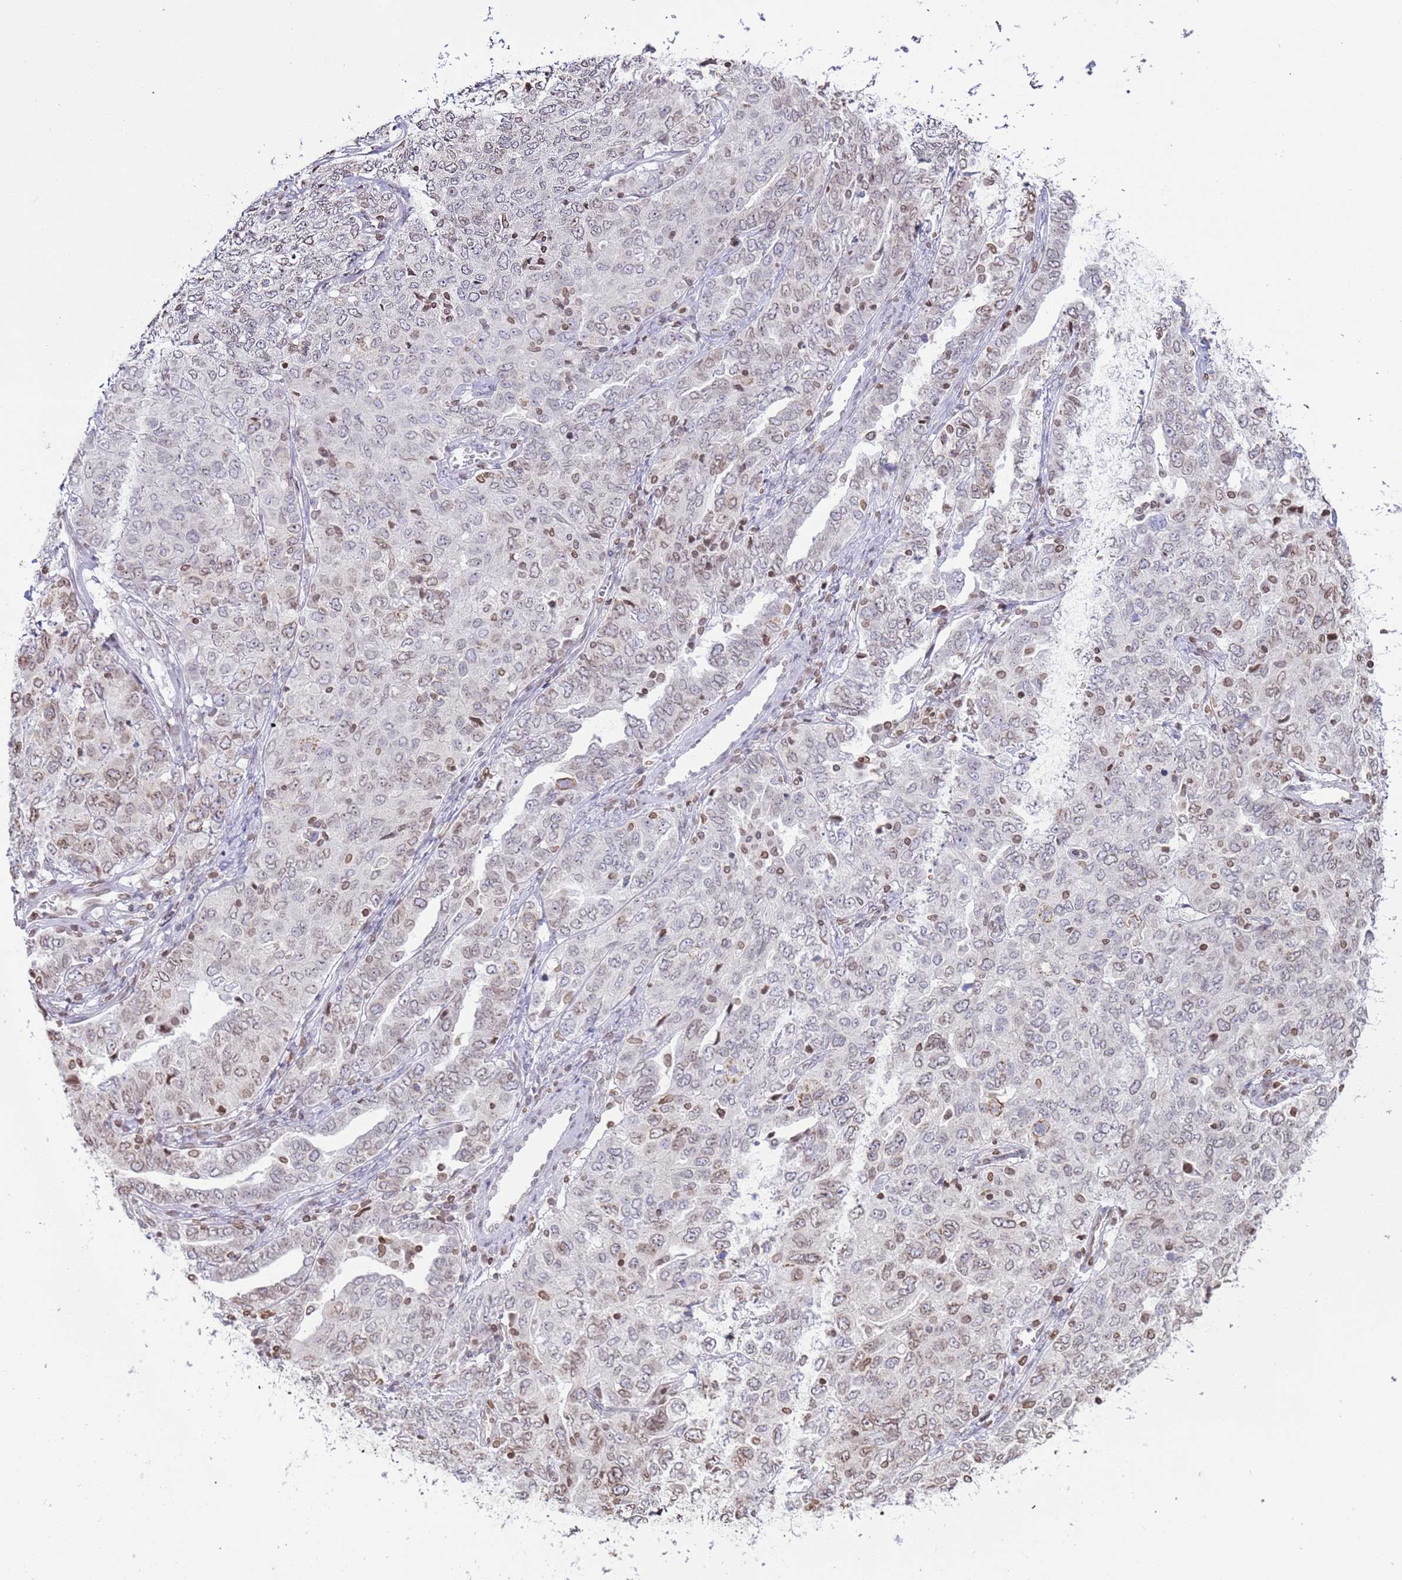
{"staining": {"intensity": "weak", "quantity": "25%-75%", "location": "cytoplasmic/membranous,nuclear"}, "tissue": "ovarian cancer", "cell_type": "Tumor cells", "image_type": "cancer", "snomed": [{"axis": "morphology", "description": "Carcinoma, endometroid"}, {"axis": "topography", "description": "Ovary"}], "caption": "Endometroid carcinoma (ovarian) stained for a protein (brown) exhibits weak cytoplasmic/membranous and nuclear positive positivity in about 25%-75% of tumor cells.", "gene": "DHX37", "patient": {"sex": "female", "age": 62}}